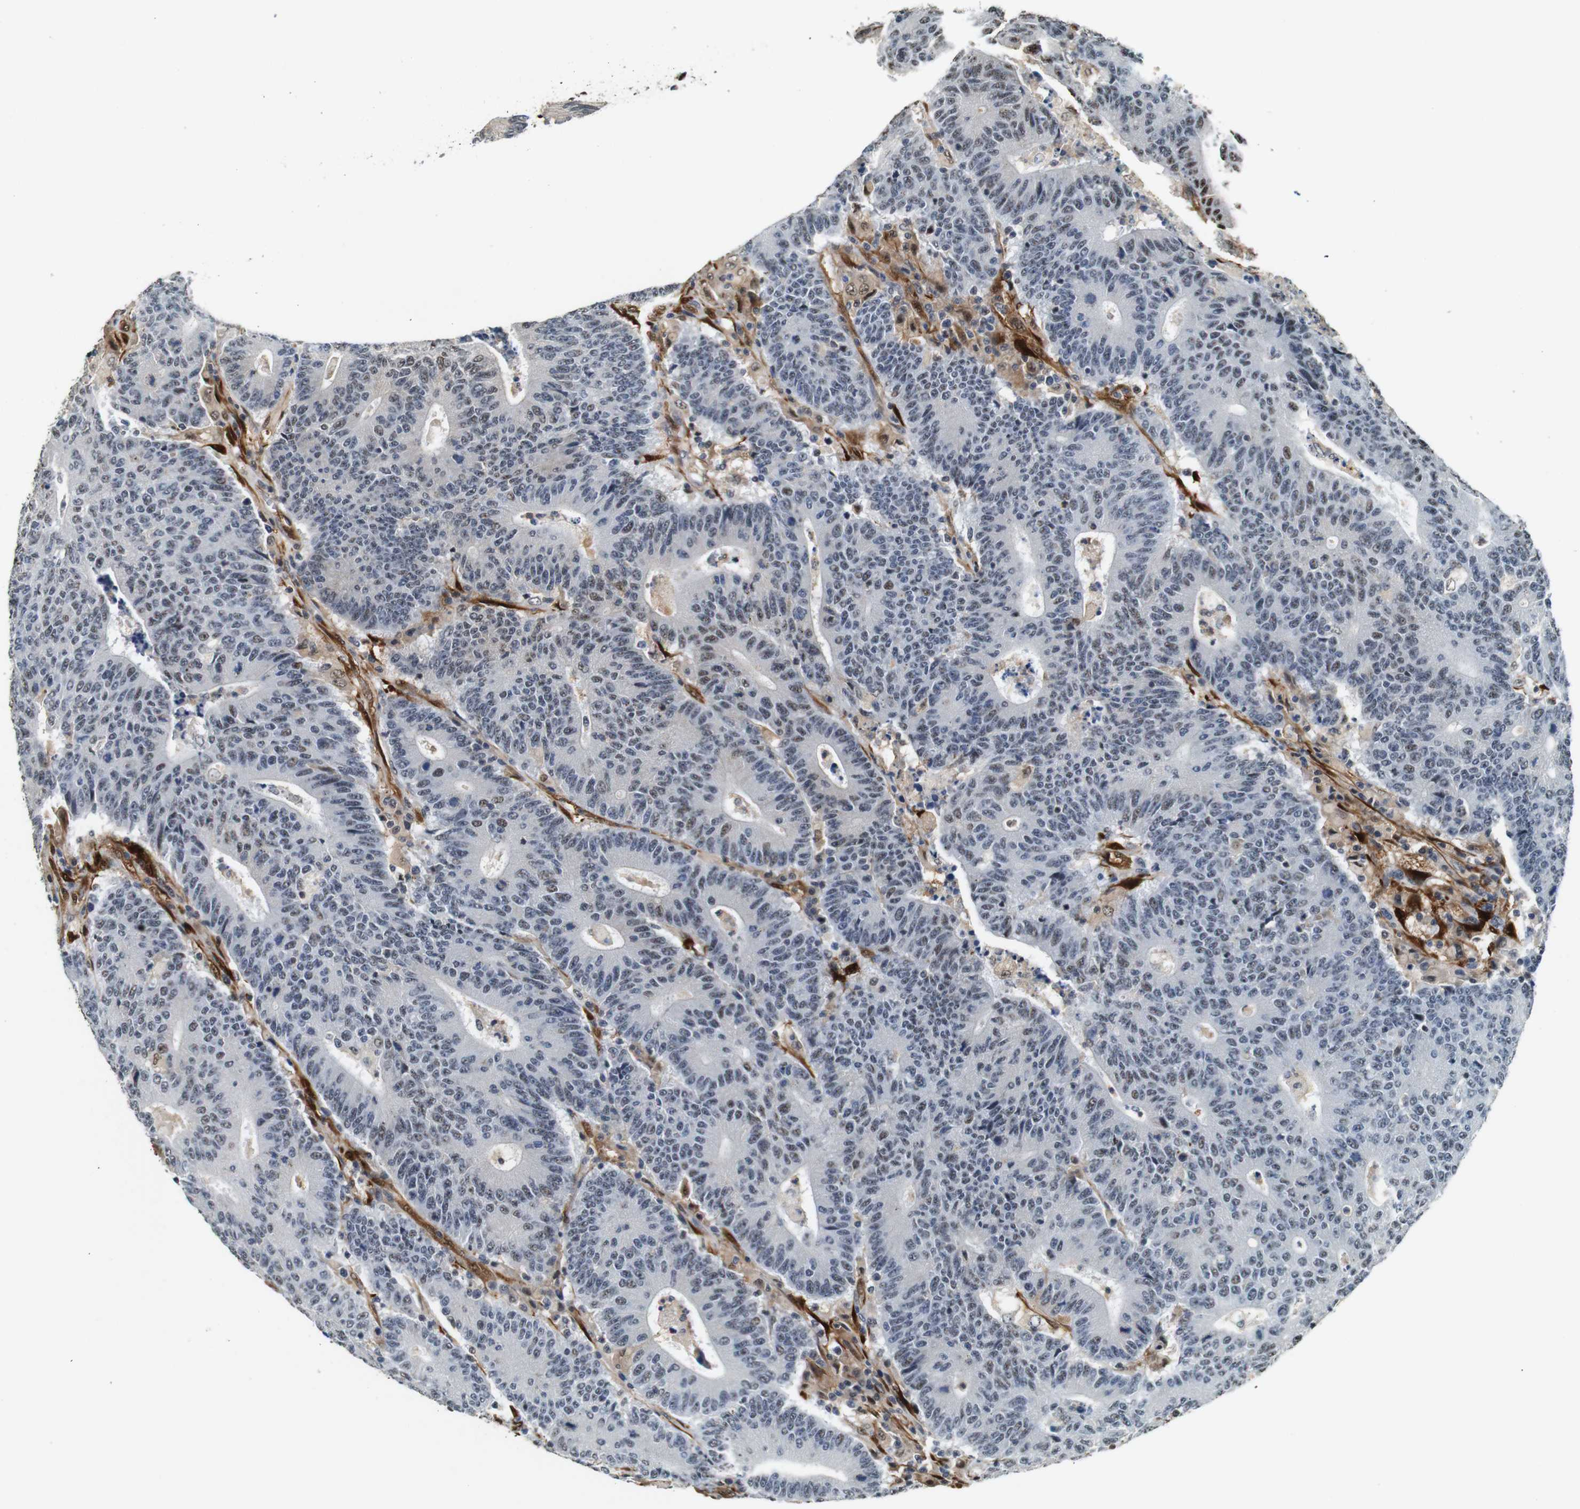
{"staining": {"intensity": "weak", "quantity": "<25%", "location": "nuclear"}, "tissue": "colorectal cancer", "cell_type": "Tumor cells", "image_type": "cancer", "snomed": [{"axis": "morphology", "description": "Normal tissue, NOS"}, {"axis": "morphology", "description": "Adenocarcinoma, NOS"}, {"axis": "topography", "description": "Colon"}], "caption": "Immunohistochemistry (IHC) photomicrograph of neoplastic tissue: human adenocarcinoma (colorectal) stained with DAB exhibits no significant protein staining in tumor cells.", "gene": "LXN", "patient": {"sex": "female", "age": 75}}